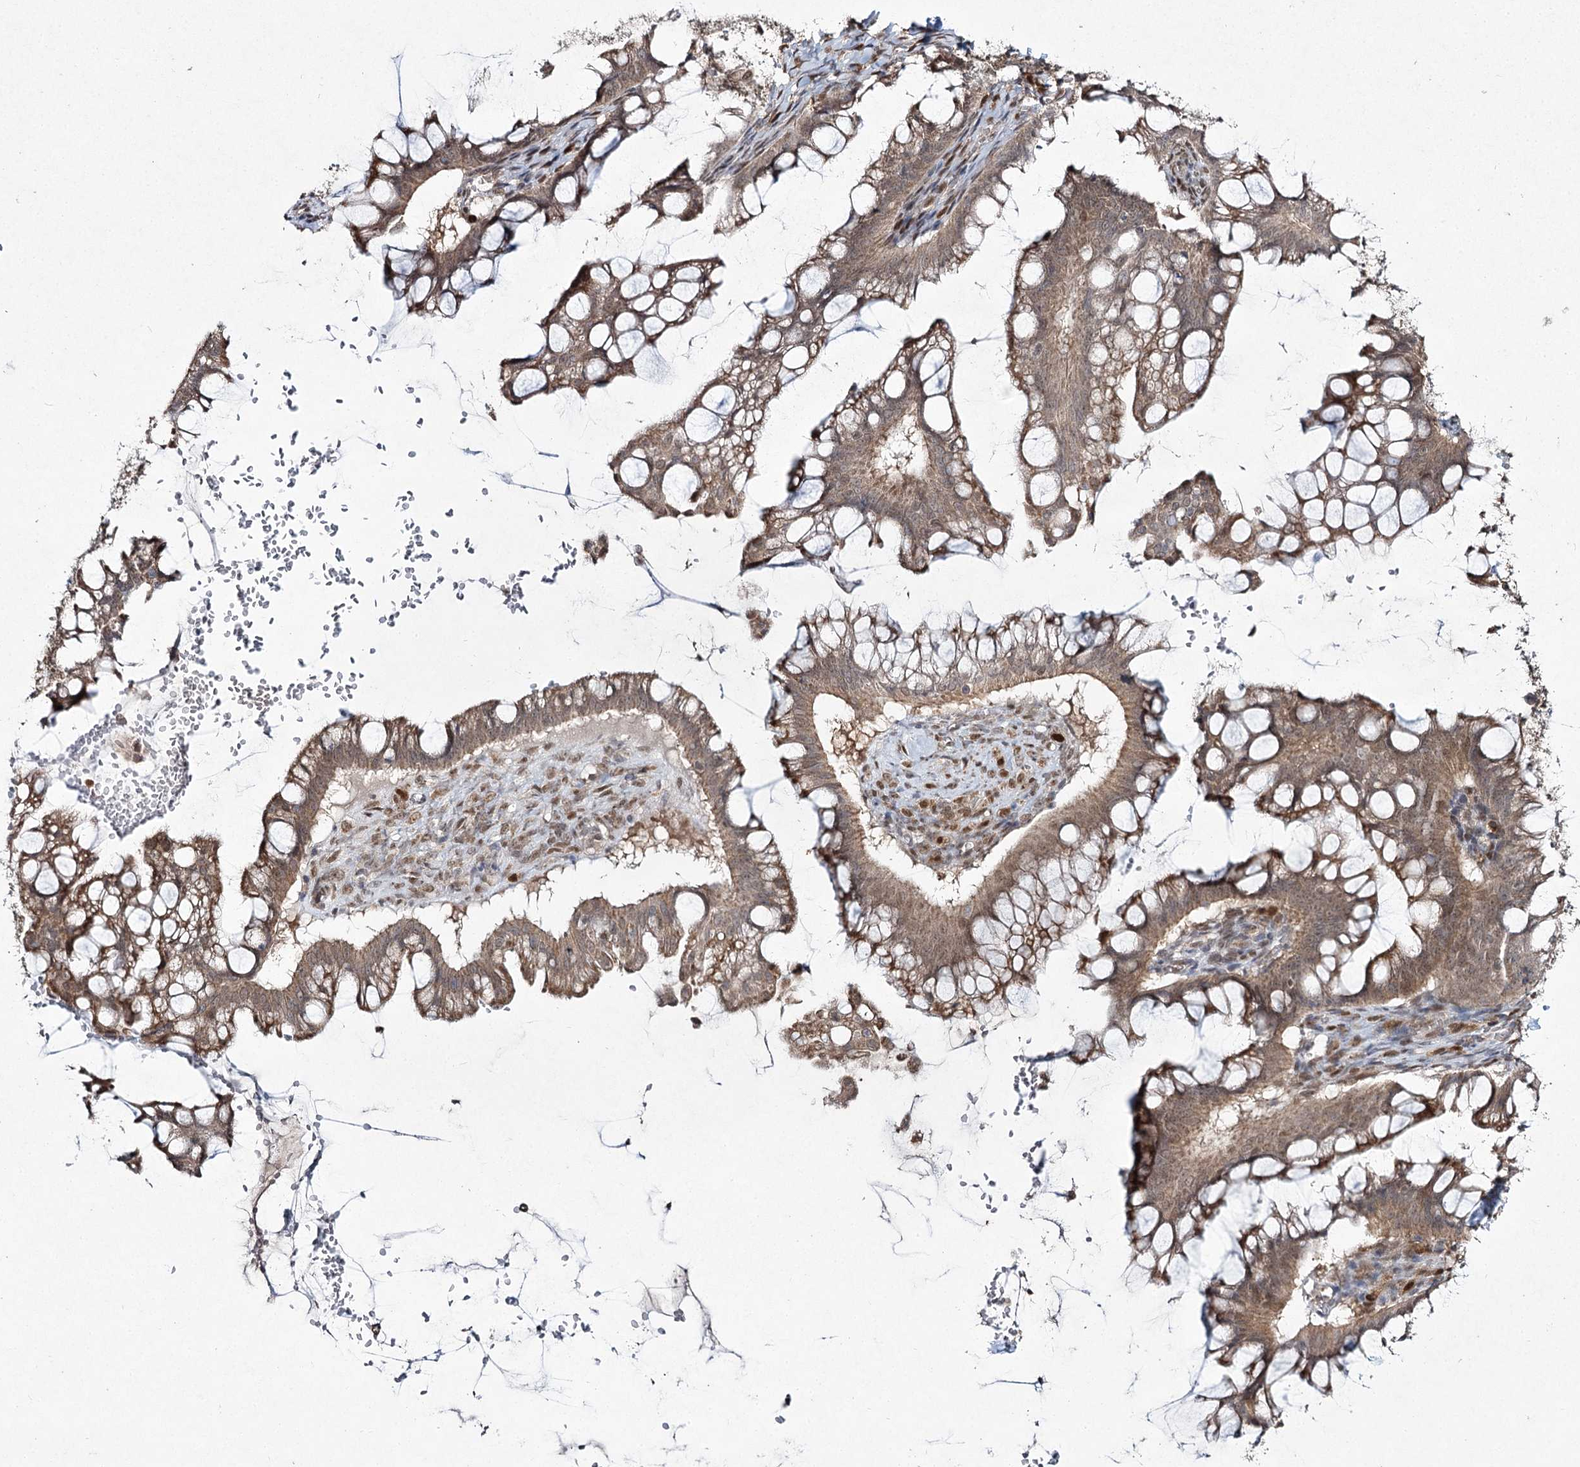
{"staining": {"intensity": "weak", "quantity": ">75%", "location": "cytoplasmic/membranous,nuclear"}, "tissue": "ovarian cancer", "cell_type": "Tumor cells", "image_type": "cancer", "snomed": [{"axis": "morphology", "description": "Cystadenocarcinoma, mucinous, NOS"}, {"axis": "topography", "description": "Ovary"}], "caption": "Protein analysis of ovarian cancer (mucinous cystadenocarcinoma) tissue exhibits weak cytoplasmic/membranous and nuclear staining in approximately >75% of tumor cells.", "gene": "TRNT1", "patient": {"sex": "female", "age": 73}}